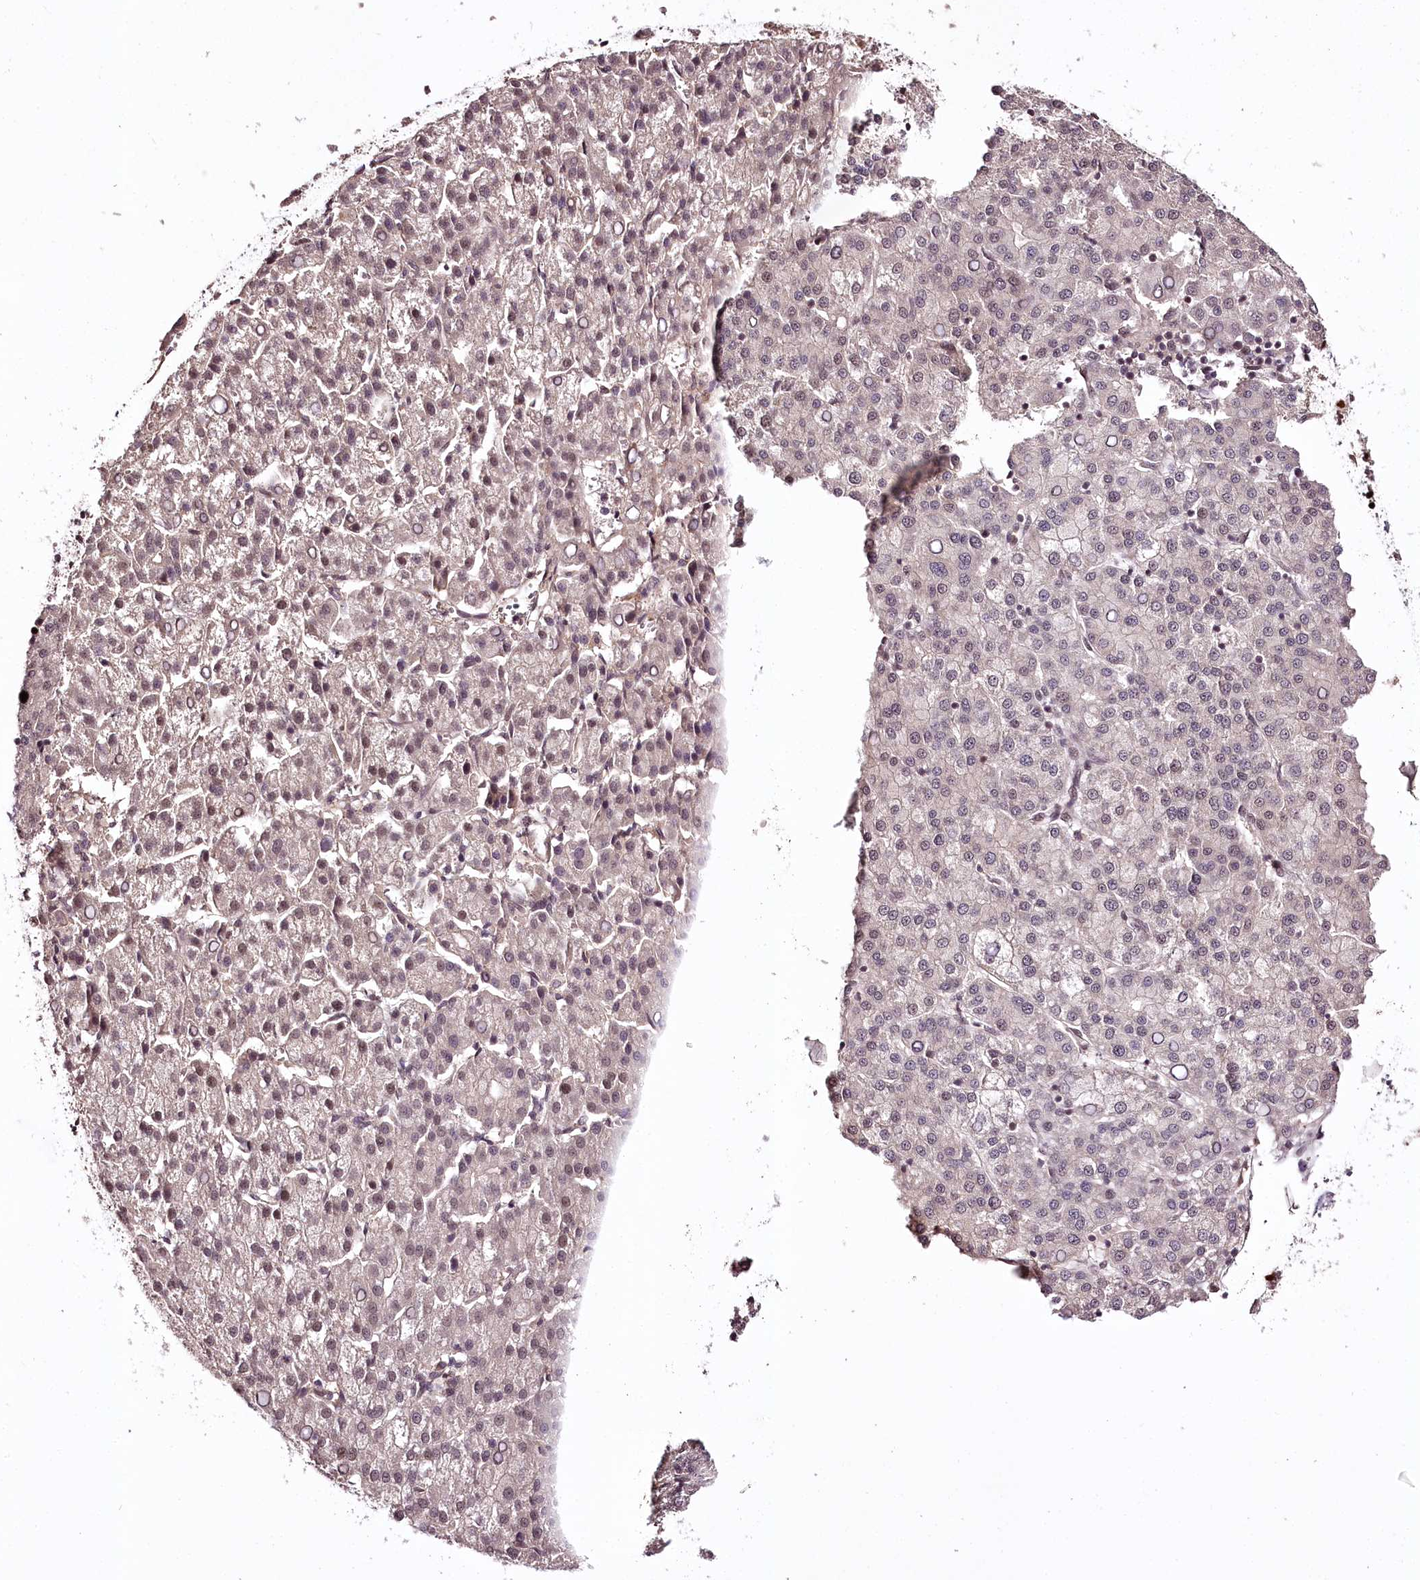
{"staining": {"intensity": "weak", "quantity": "25%-75%", "location": "nuclear"}, "tissue": "liver cancer", "cell_type": "Tumor cells", "image_type": "cancer", "snomed": [{"axis": "morphology", "description": "Carcinoma, Hepatocellular, NOS"}, {"axis": "topography", "description": "Liver"}], "caption": "Immunohistochemistry (IHC) (DAB (3,3'-diaminobenzidine)) staining of human liver cancer demonstrates weak nuclear protein positivity in approximately 25%-75% of tumor cells. (DAB IHC with brightfield microscopy, high magnification).", "gene": "TTC33", "patient": {"sex": "female", "age": 58}}